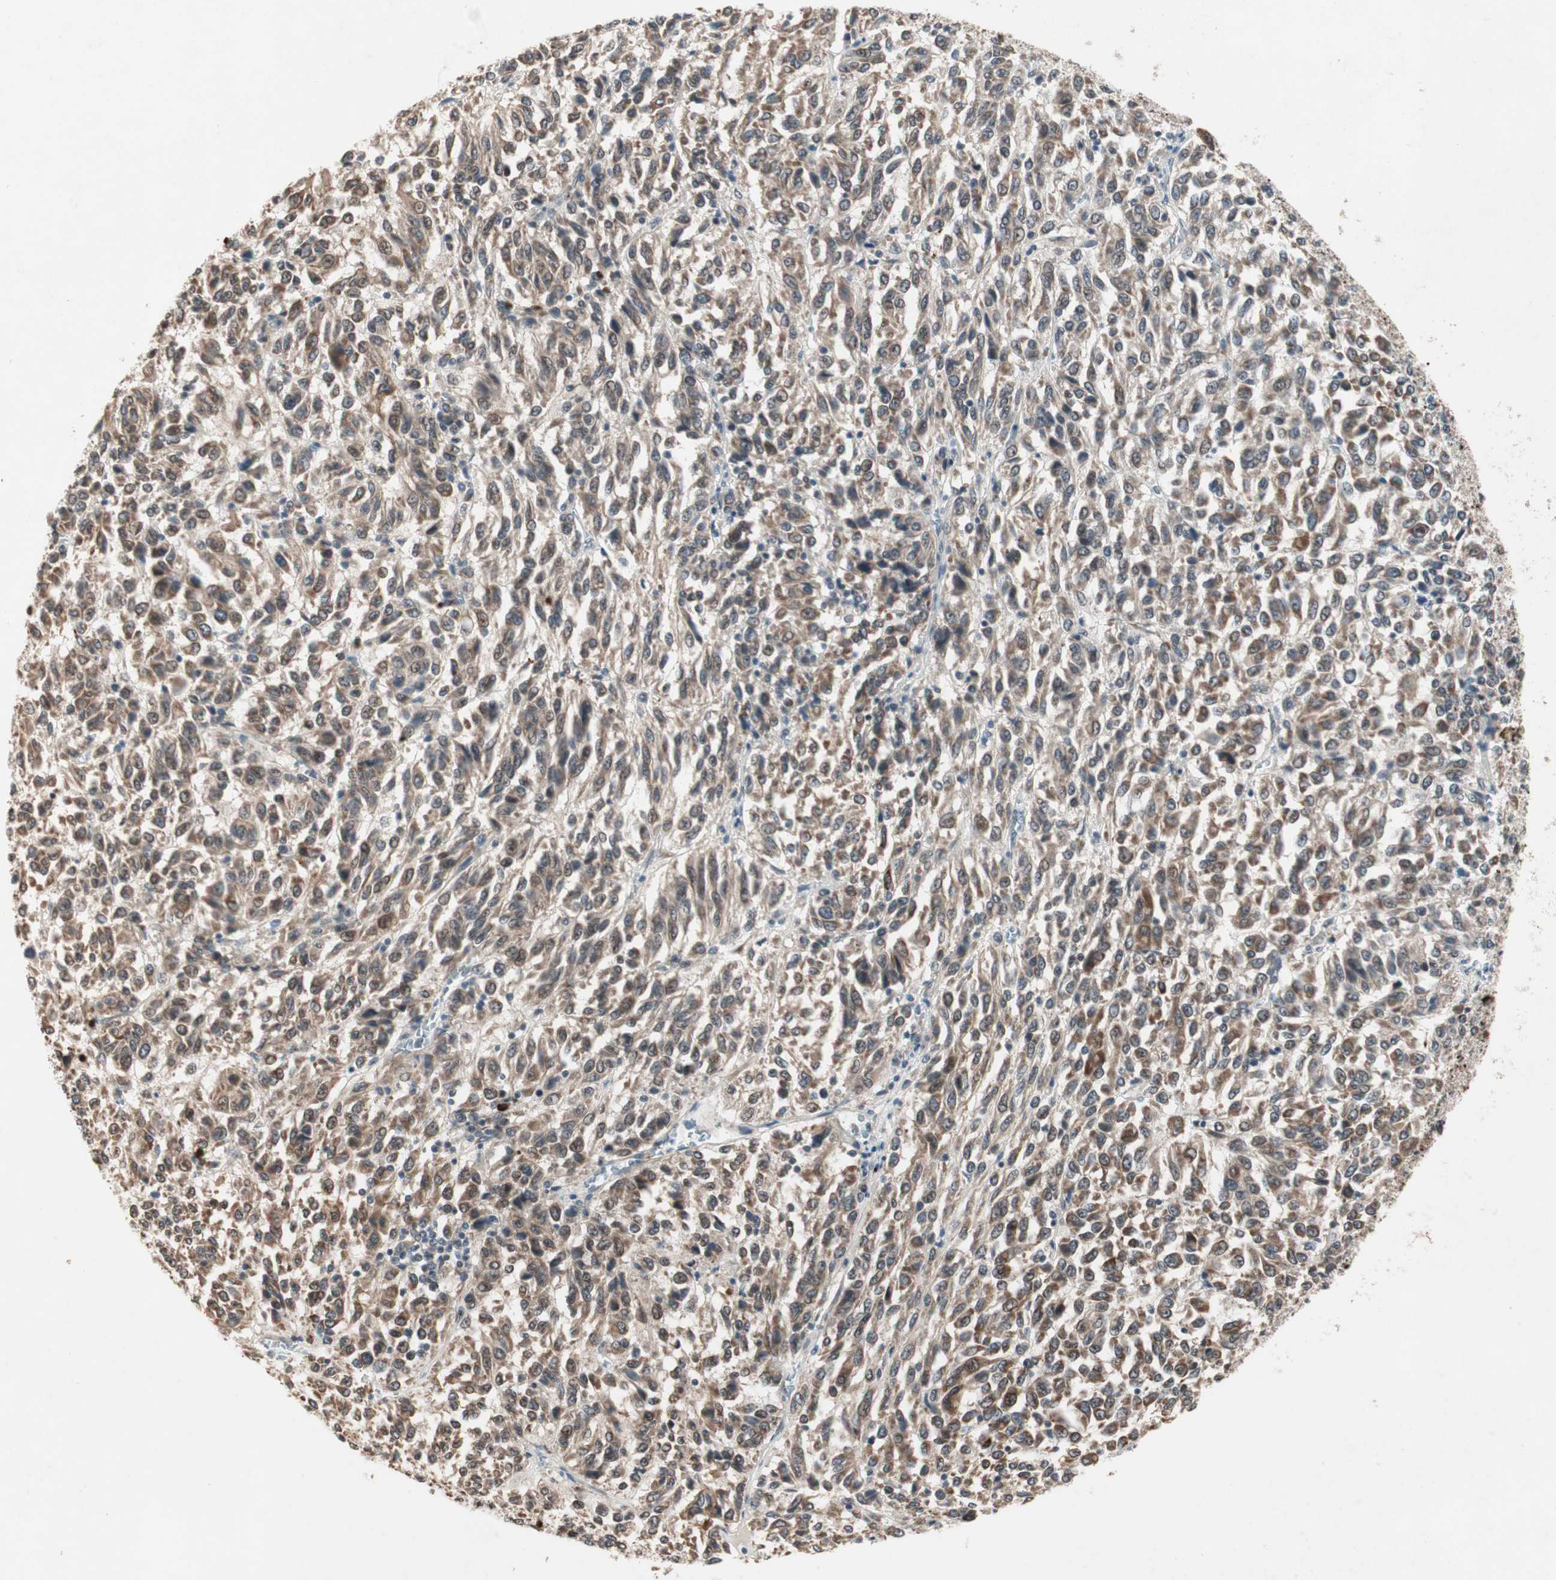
{"staining": {"intensity": "moderate", "quantity": ">75%", "location": "cytoplasmic/membranous"}, "tissue": "melanoma", "cell_type": "Tumor cells", "image_type": "cancer", "snomed": [{"axis": "morphology", "description": "Malignant melanoma, Metastatic site"}, {"axis": "topography", "description": "Lung"}], "caption": "Moderate cytoplasmic/membranous positivity is seen in about >75% of tumor cells in malignant melanoma (metastatic site).", "gene": "PGBD1", "patient": {"sex": "male", "age": 64}}